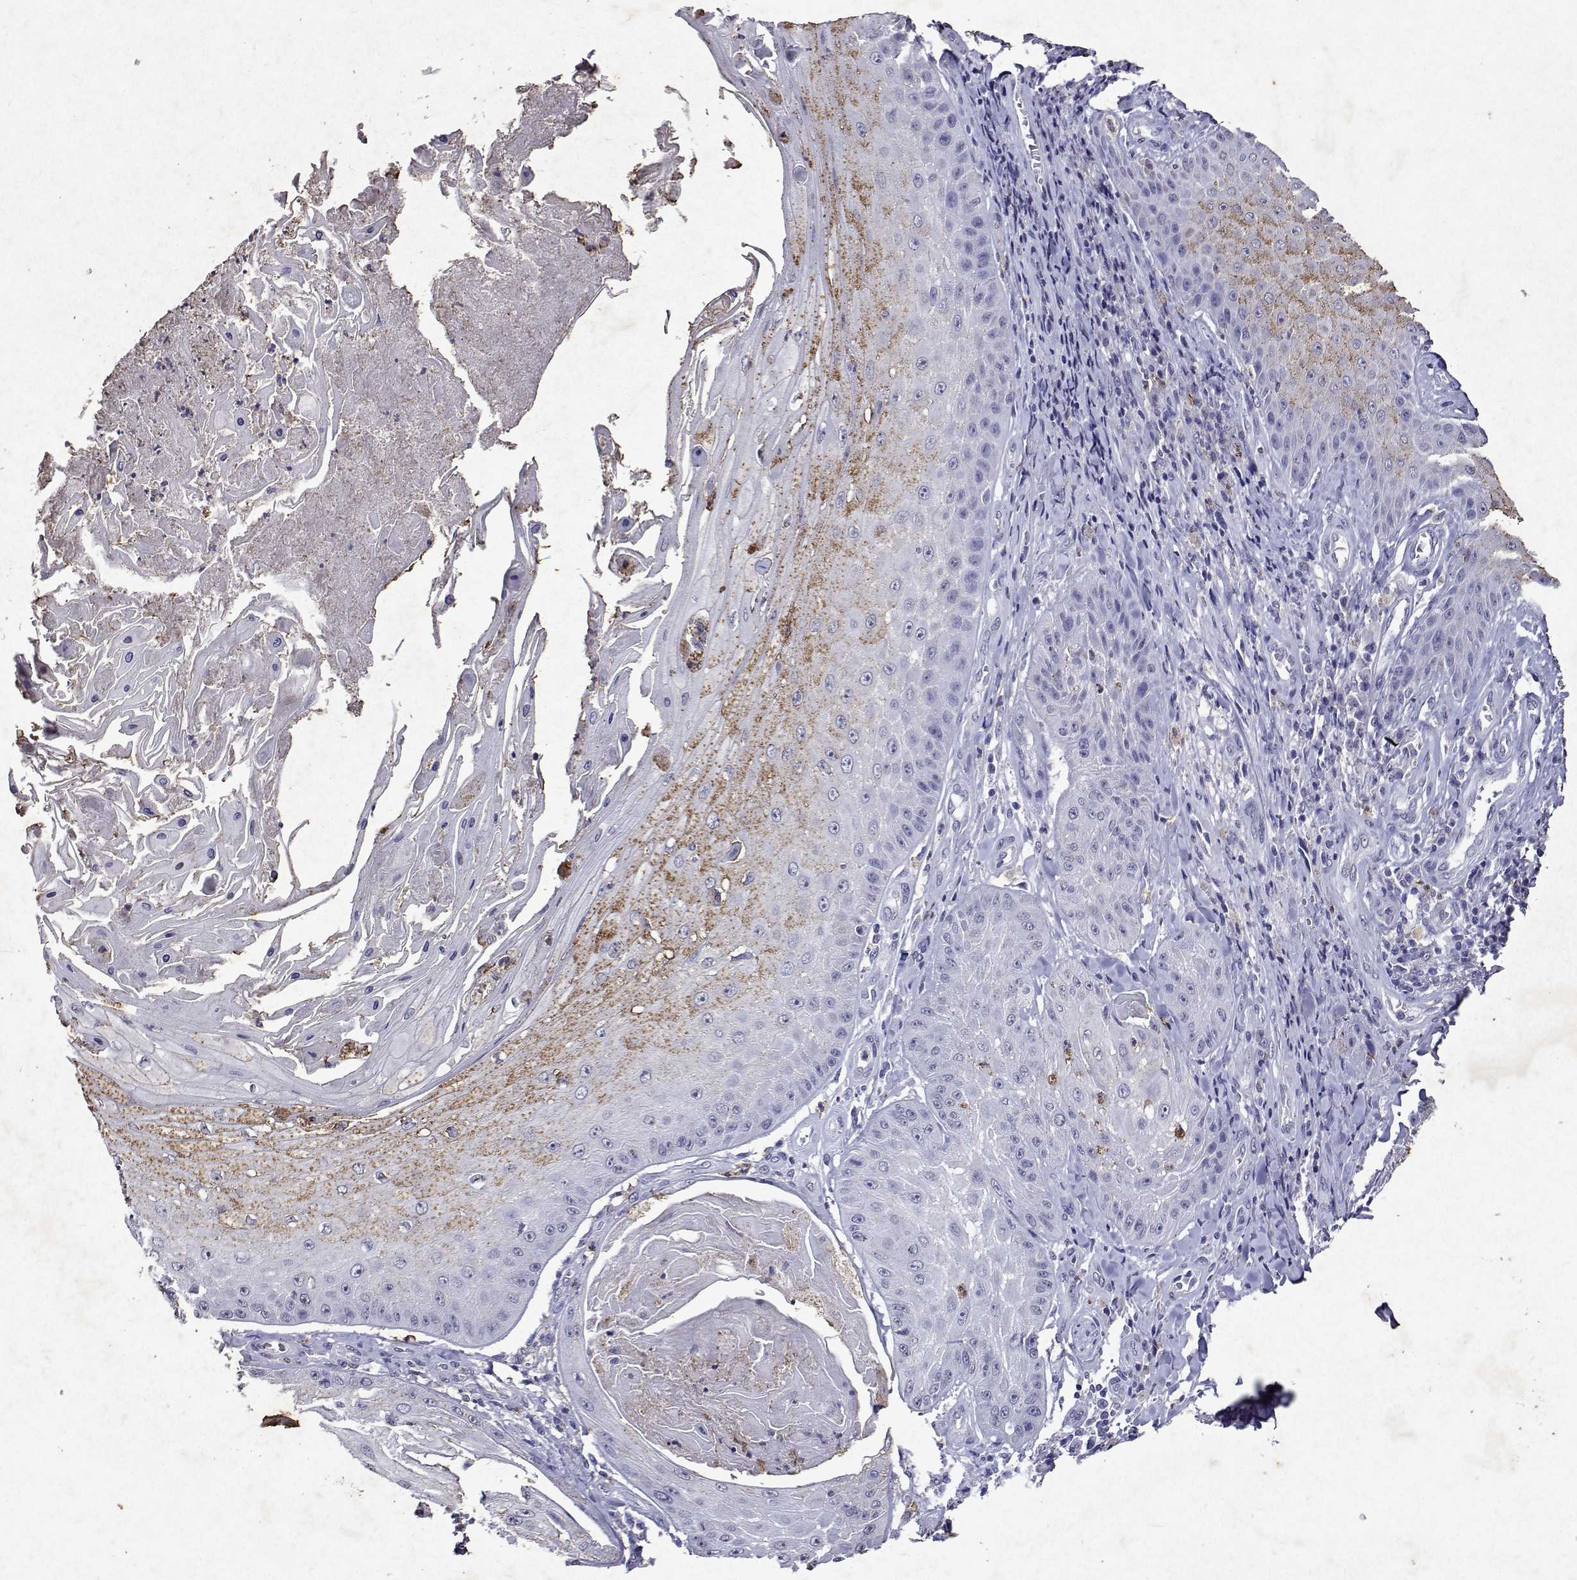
{"staining": {"intensity": "moderate", "quantity": "<25%", "location": "cytoplasmic/membranous"}, "tissue": "skin cancer", "cell_type": "Tumor cells", "image_type": "cancer", "snomed": [{"axis": "morphology", "description": "Squamous cell carcinoma, NOS"}, {"axis": "topography", "description": "Skin"}], "caption": "Moderate cytoplasmic/membranous protein staining is present in approximately <25% of tumor cells in squamous cell carcinoma (skin).", "gene": "DUSP28", "patient": {"sex": "male", "age": 70}}